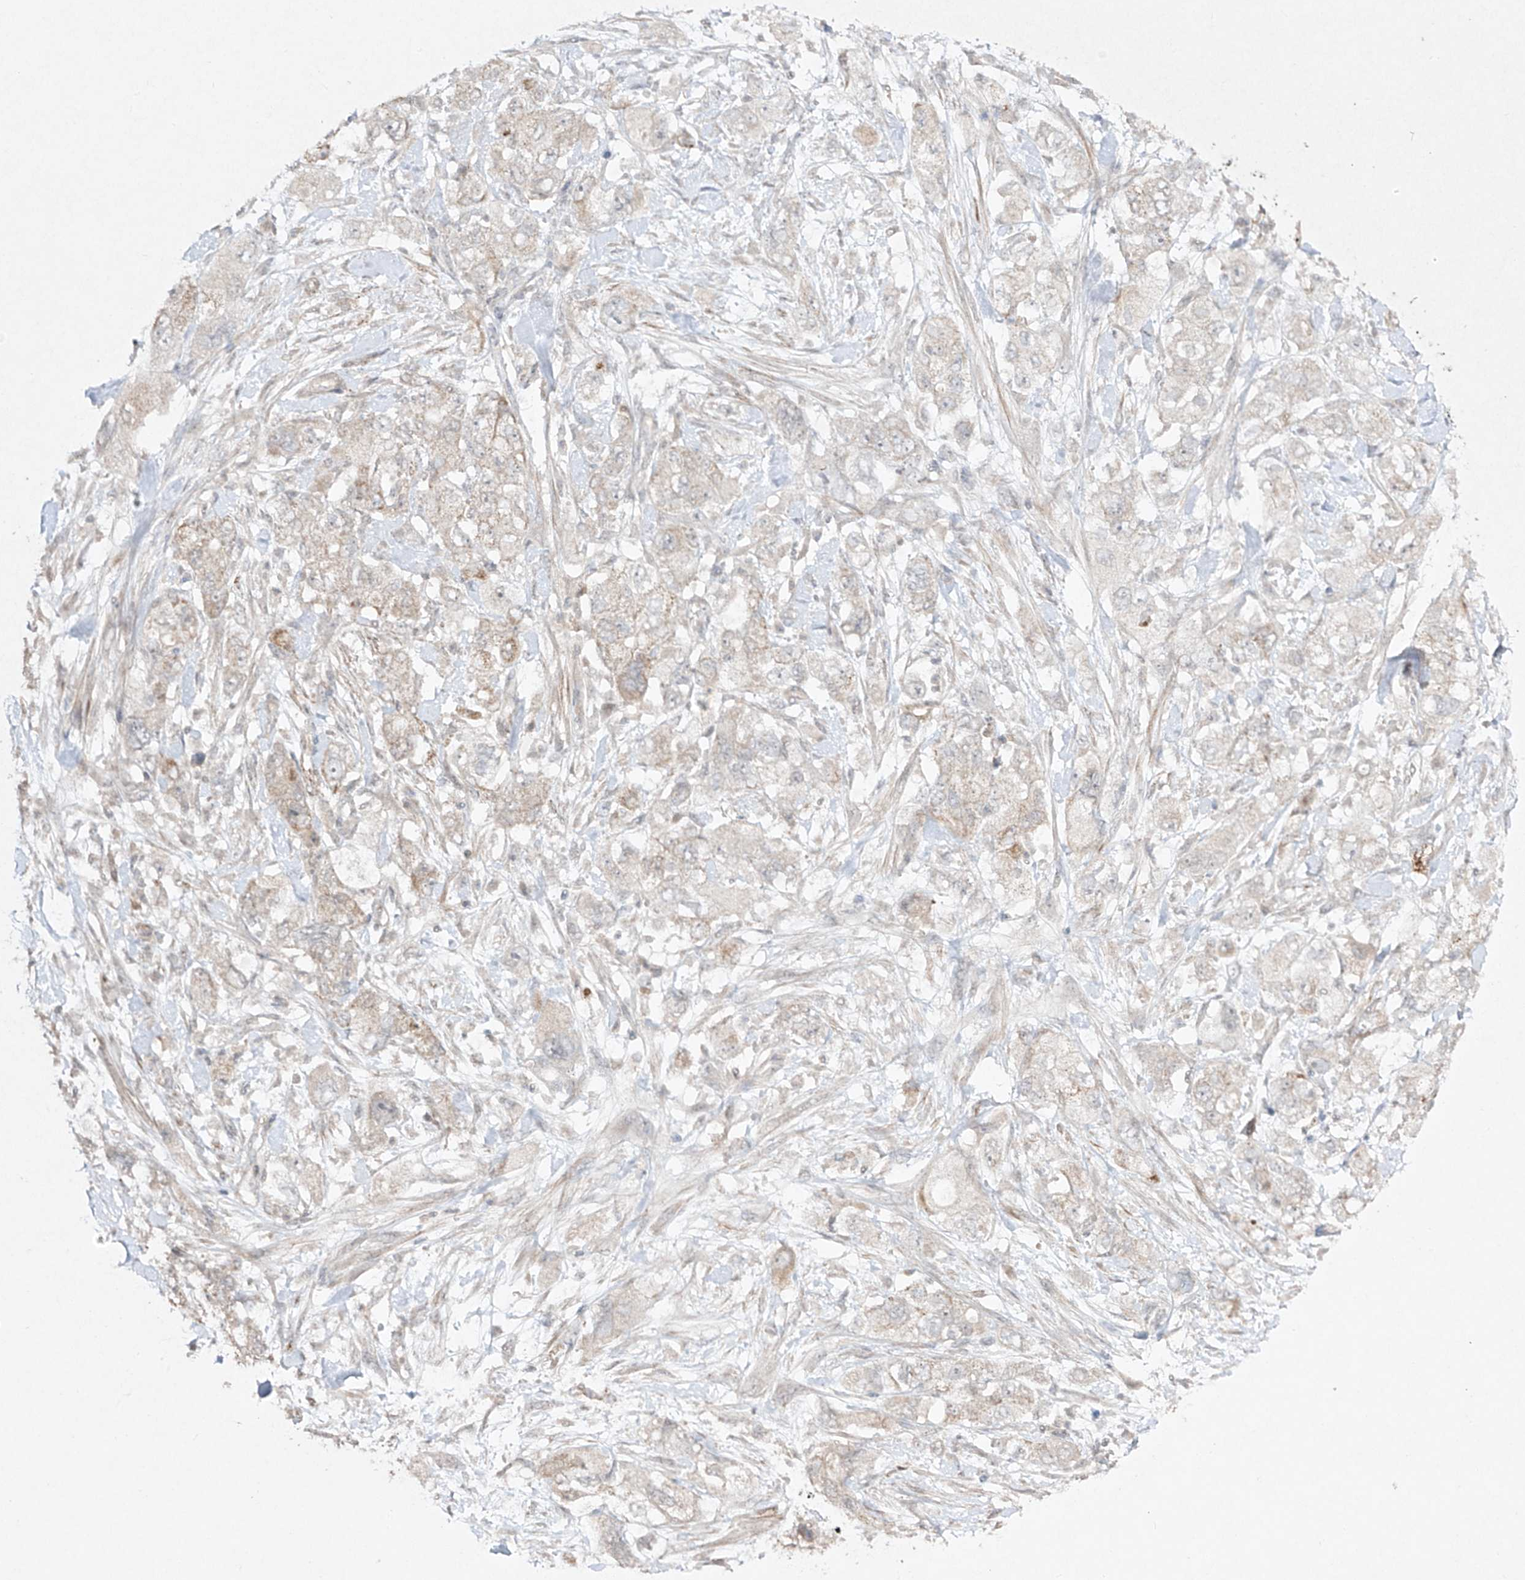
{"staining": {"intensity": "negative", "quantity": "none", "location": "none"}, "tissue": "pancreatic cancer", "cell_type": "Tumor cells", "image_type": "cancer", "snomed": [{"axis": "morphology", "description": "Adenocarcinoma, NOS"}, {"axis": "topography", "description": "Pancreas"}], "caption": "The micrograph shows no significant positivity in tumor cells of pancreatic cancer (adenocarcinoma).", "gene": "KDM1B", "patient": {"sex": "female", "age": 73}}